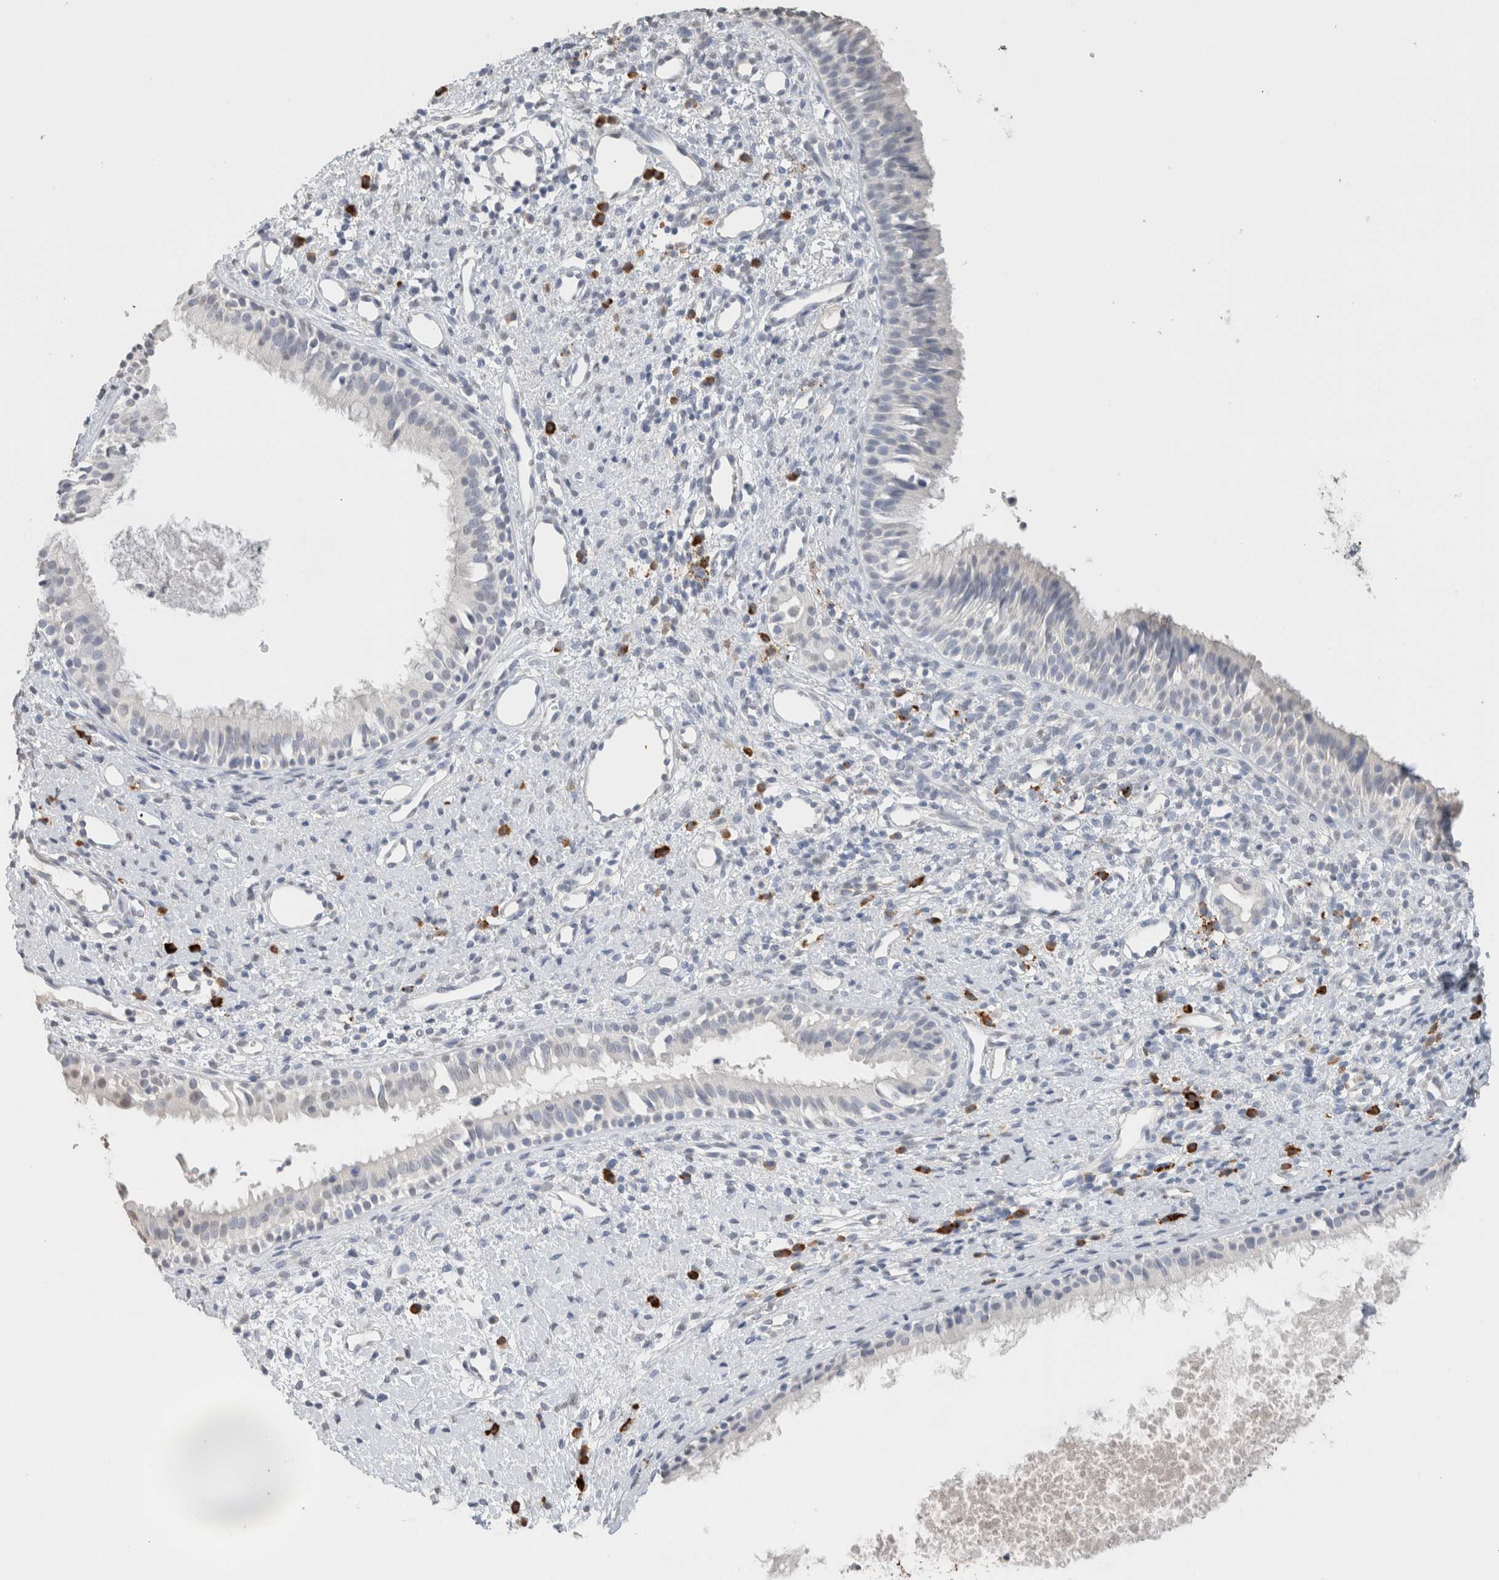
{"staining": {"intensity": "negative", "quantity": "none", "location": "none"}, "tissue": "nasopharynx", "cell_type": "Respiratory epithelial cells", "image_type": "normal", "snomed": [{"axis": "morphology", "description": "Normal tissue, NOS"}, {"axis": "topography", "description": "Nasopharynx"}], "caption": "Respiratory epithelial cells show no significant expression in normal nasopharynx. (Immunohistochemistry (ihc), brightfield microscopy, high magnification).", "gene": "CD80", "patient": {"sex": "male", "age": 22}}